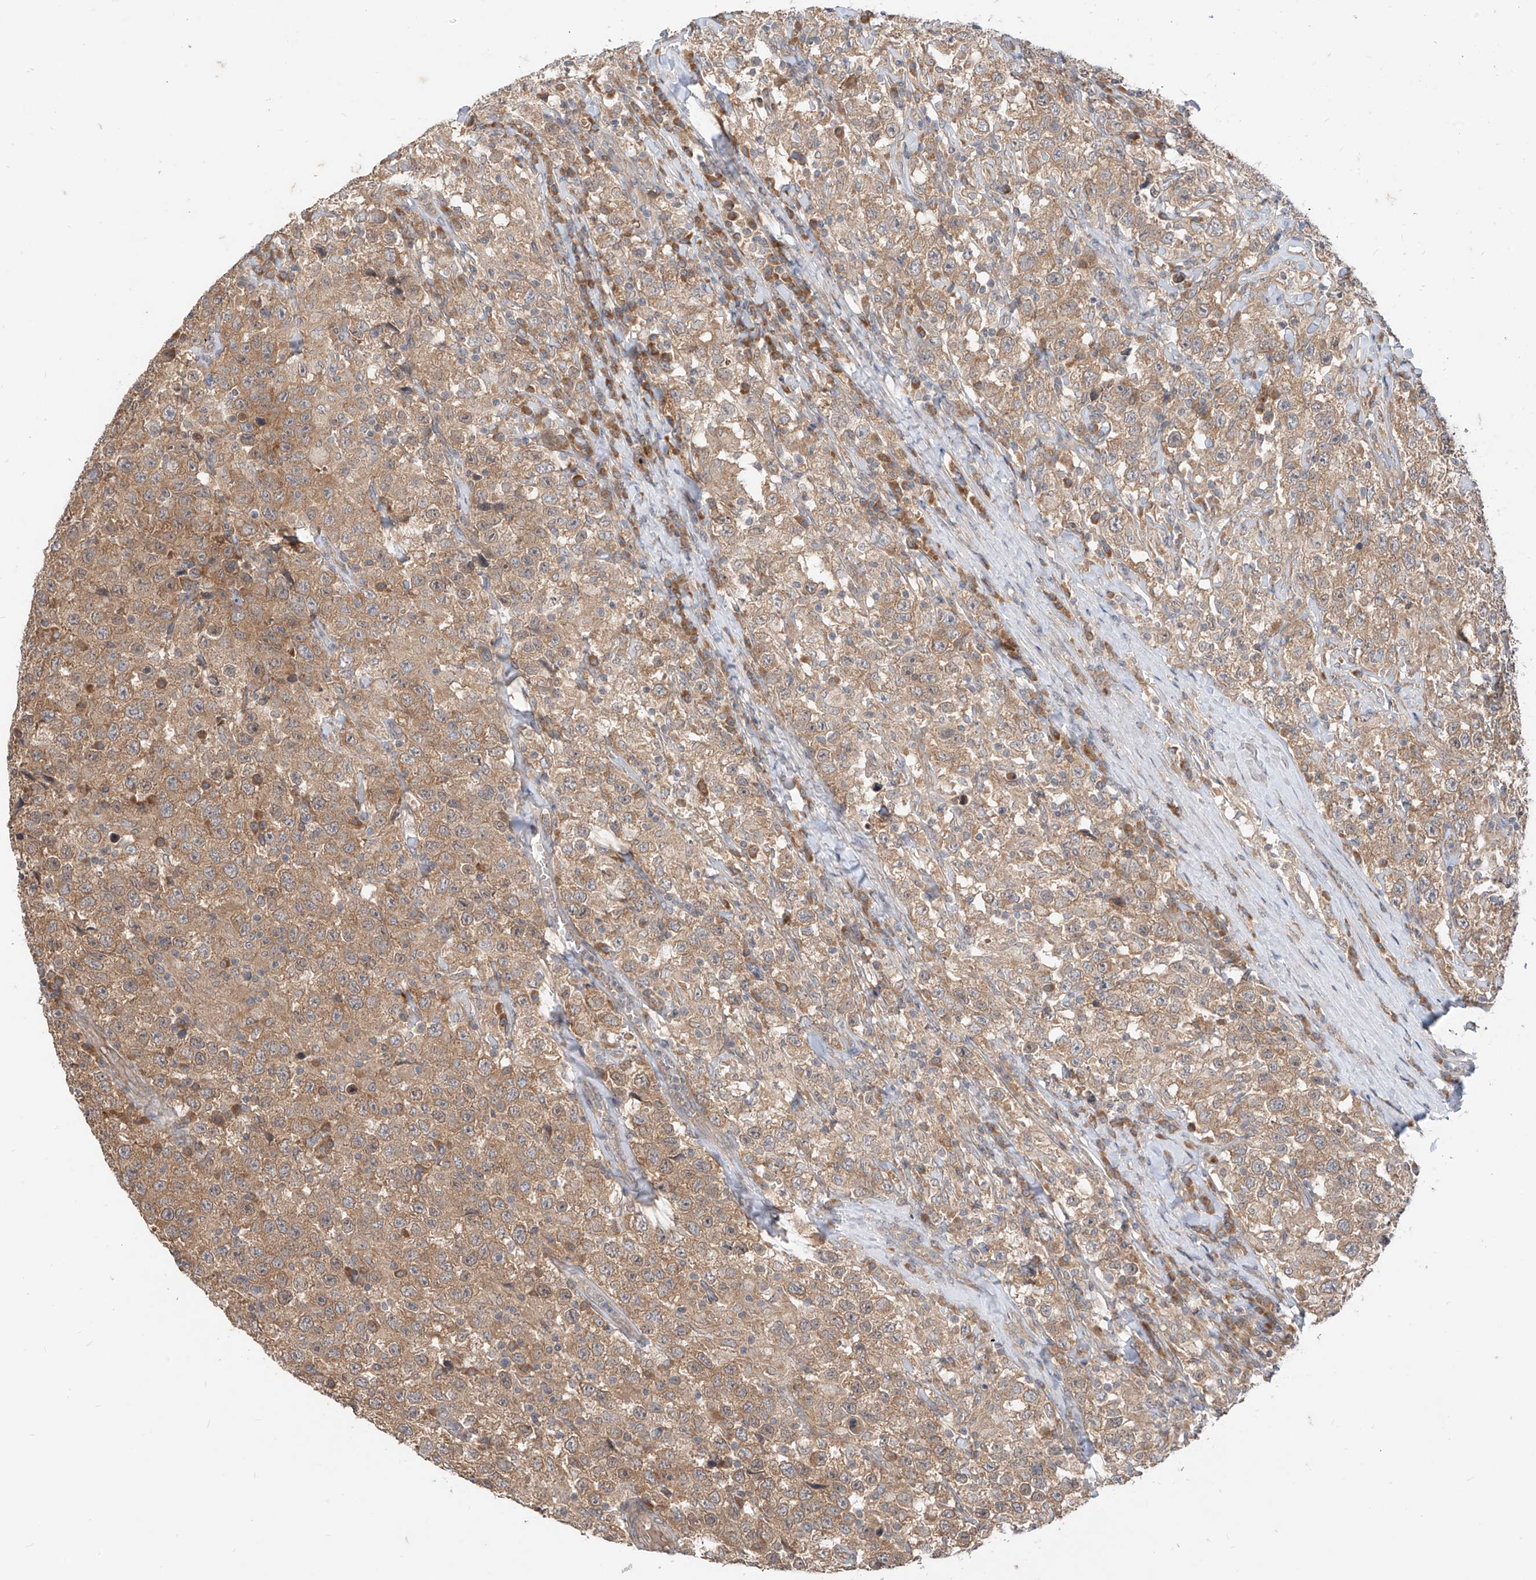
{"staining": {"intensity": "moderate", "quantity": ">75%", "location": "cytoplasmic/membranous"}, "tissue": "testis cancer", "cell_type": "Tumor cells", "image_type": "cancer", "snomed": [{"axis": "morphology", "description": "Seminoma, NOS"}, {"axis": "topography", "description": "Testis"}], "caption": "Immunohistochemical staining of testis seminoma displays medium levels of moderate cytoplasmic/membranous positivity in approximately >75% of tumor cells. The protein is stained brown, and the nuclei are stained in blue (DAB (3,3'-diaminobenzidine) IHC with brightfield microscopy, high magnification).", "gene": "MTUS2", "patient": {"sex": "male", "age": 41}}